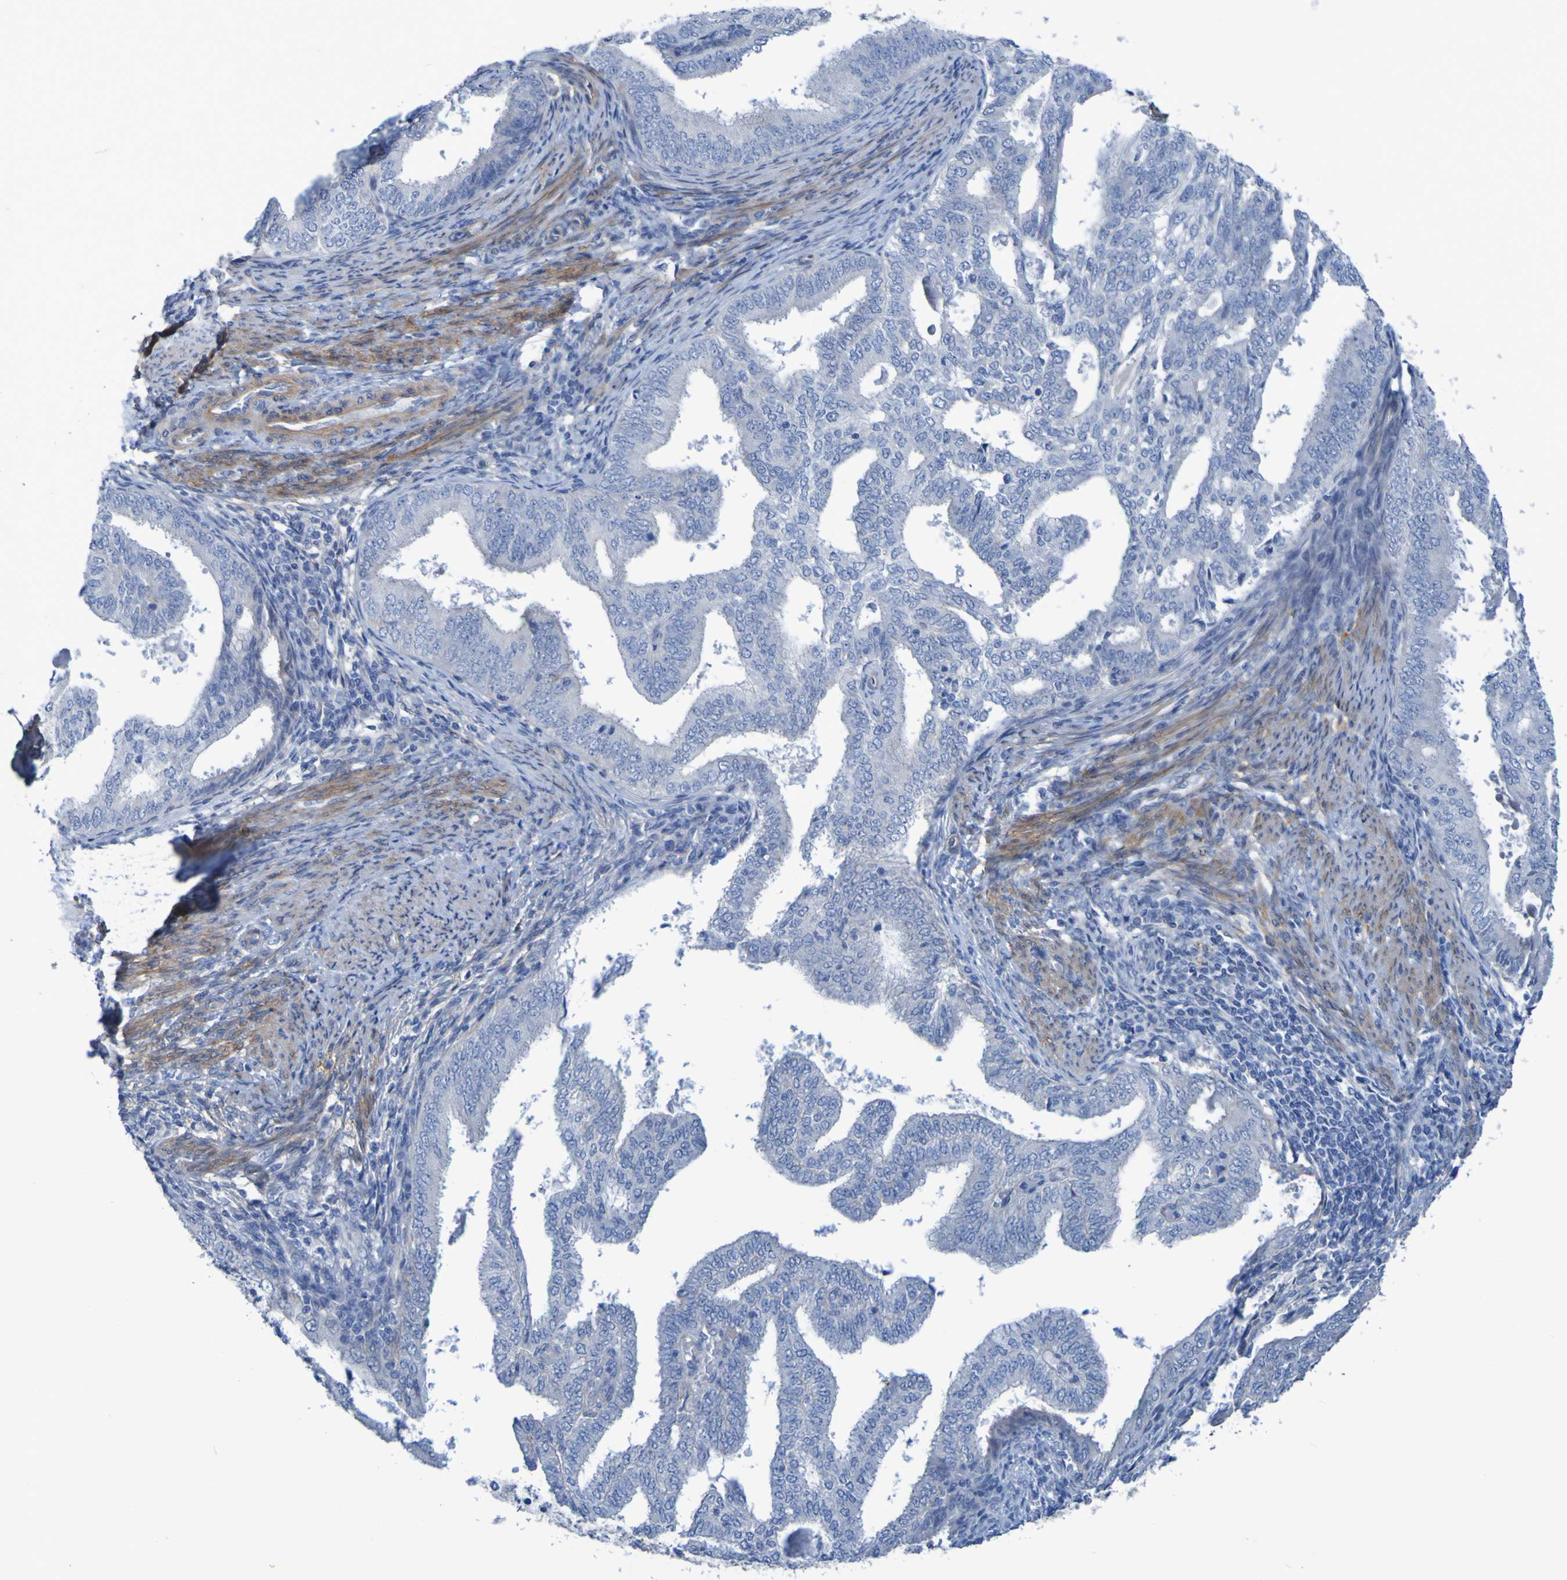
{"staining": {"intensity": "negative", "quantity": "none", "location": "none"}, "tissue": "endometrial cancer", "cell_type": "Tumor cells", "image_type": "cancer", "snomed": [{"axis": "morphology", "description": "Adenocarcinoma, NOS"}, {"axis": "topography", "description": "Endometrium"}], "caption": "Immunohistochemistry of human endometrial cancer (adenocarcinoma) shows no staining in tumor cells.", "gene": "LPP", "patient": {"sex": "female", "age": 58}}